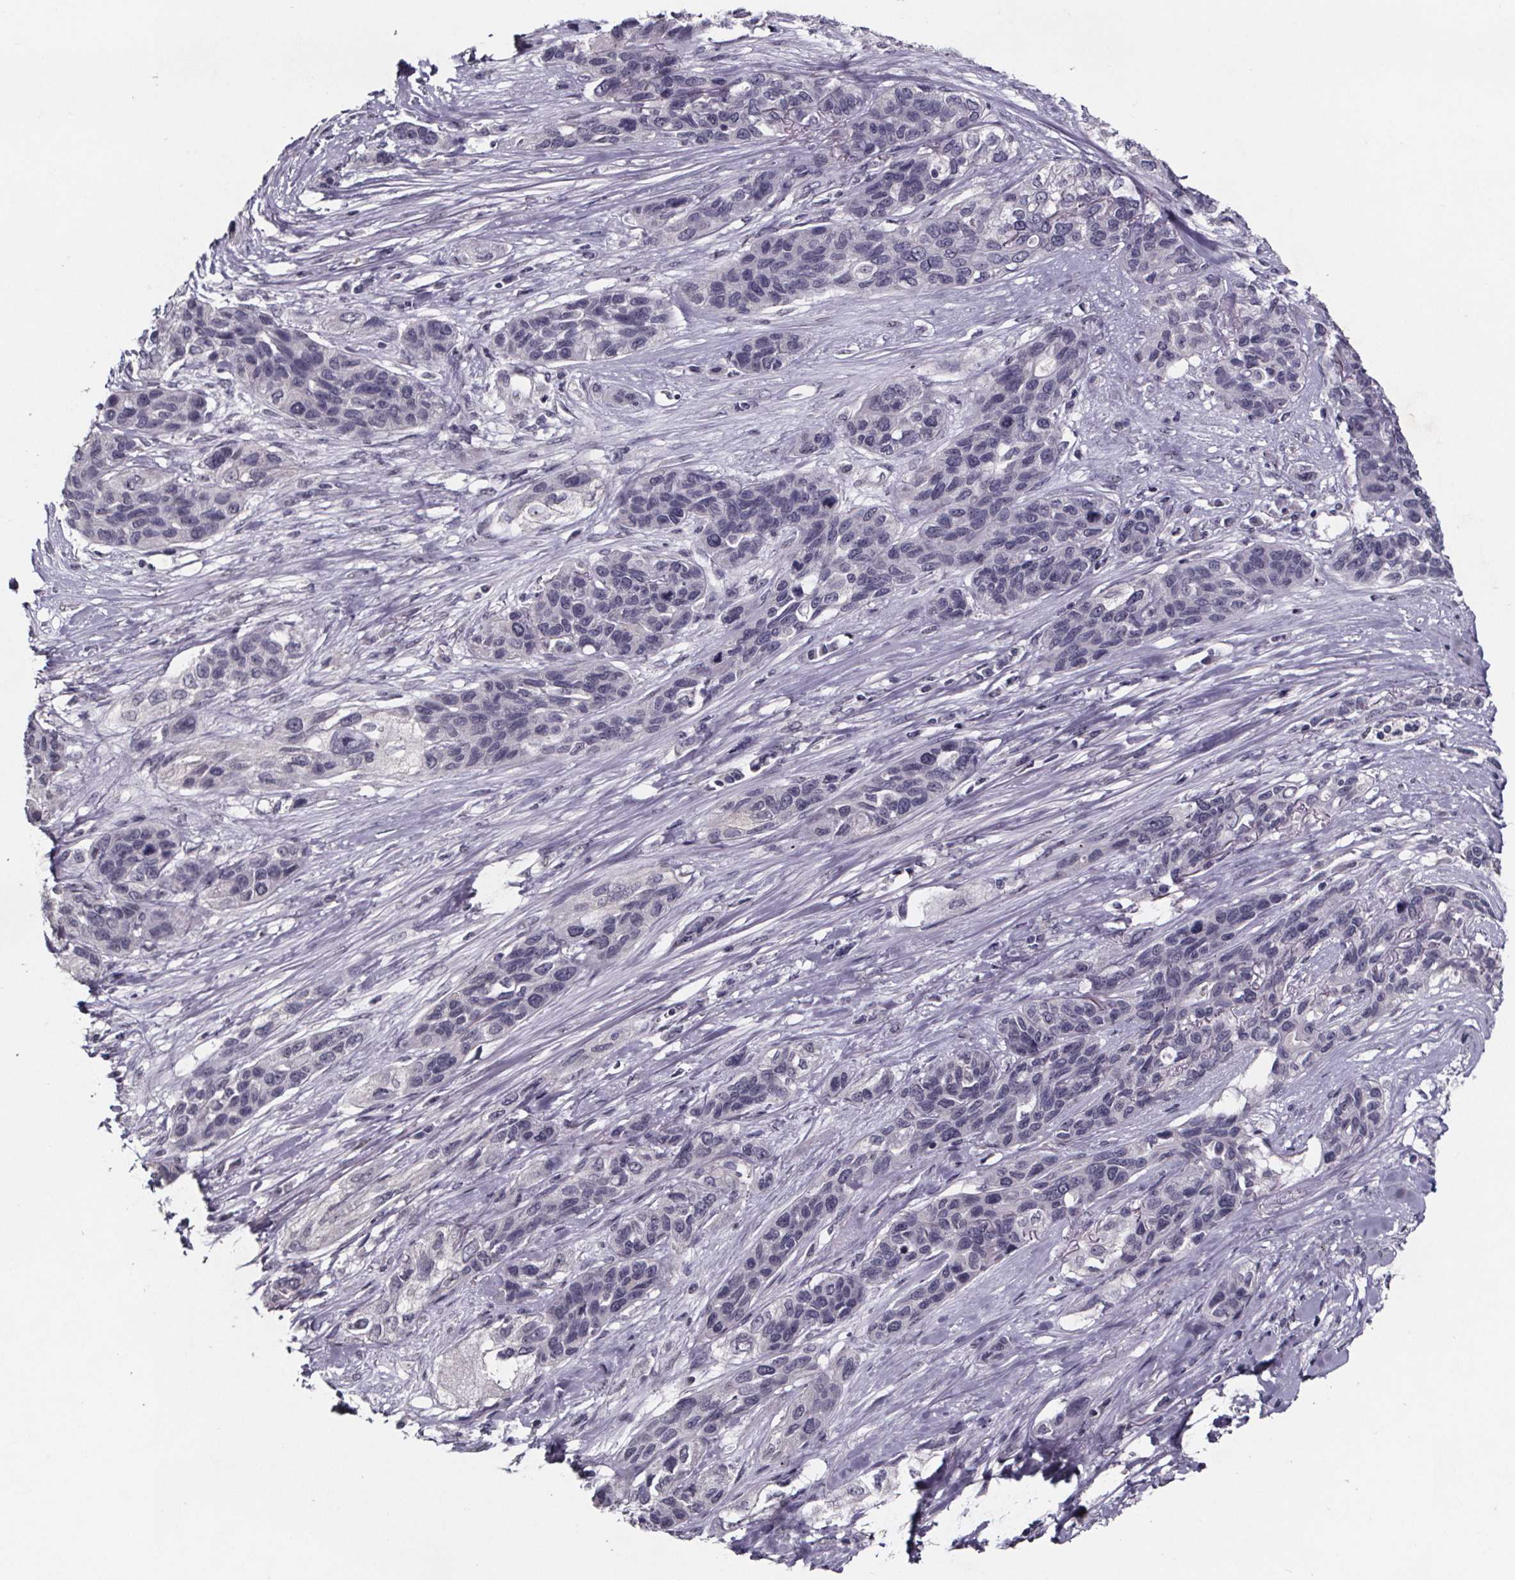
{"staining": {"intensity": "negative", "quantity": "none", "location": "none"}, "tissue": "lung cancer", "cell_type": "Tumor cells", "image_type": "cancer", "snomed": [{"axis": "morphology", "description": "Squamous cell carcinoma, NOS"}, {"axis": "topography", "description": "Lung"}], "caption": "DAB immunohistochemical staining of lung cancer (squamous cell carcinoma) demonstrates no significant positivity in tumor cells.", "gene": "AR", "patient": {"sex": "female", "age": 70}}